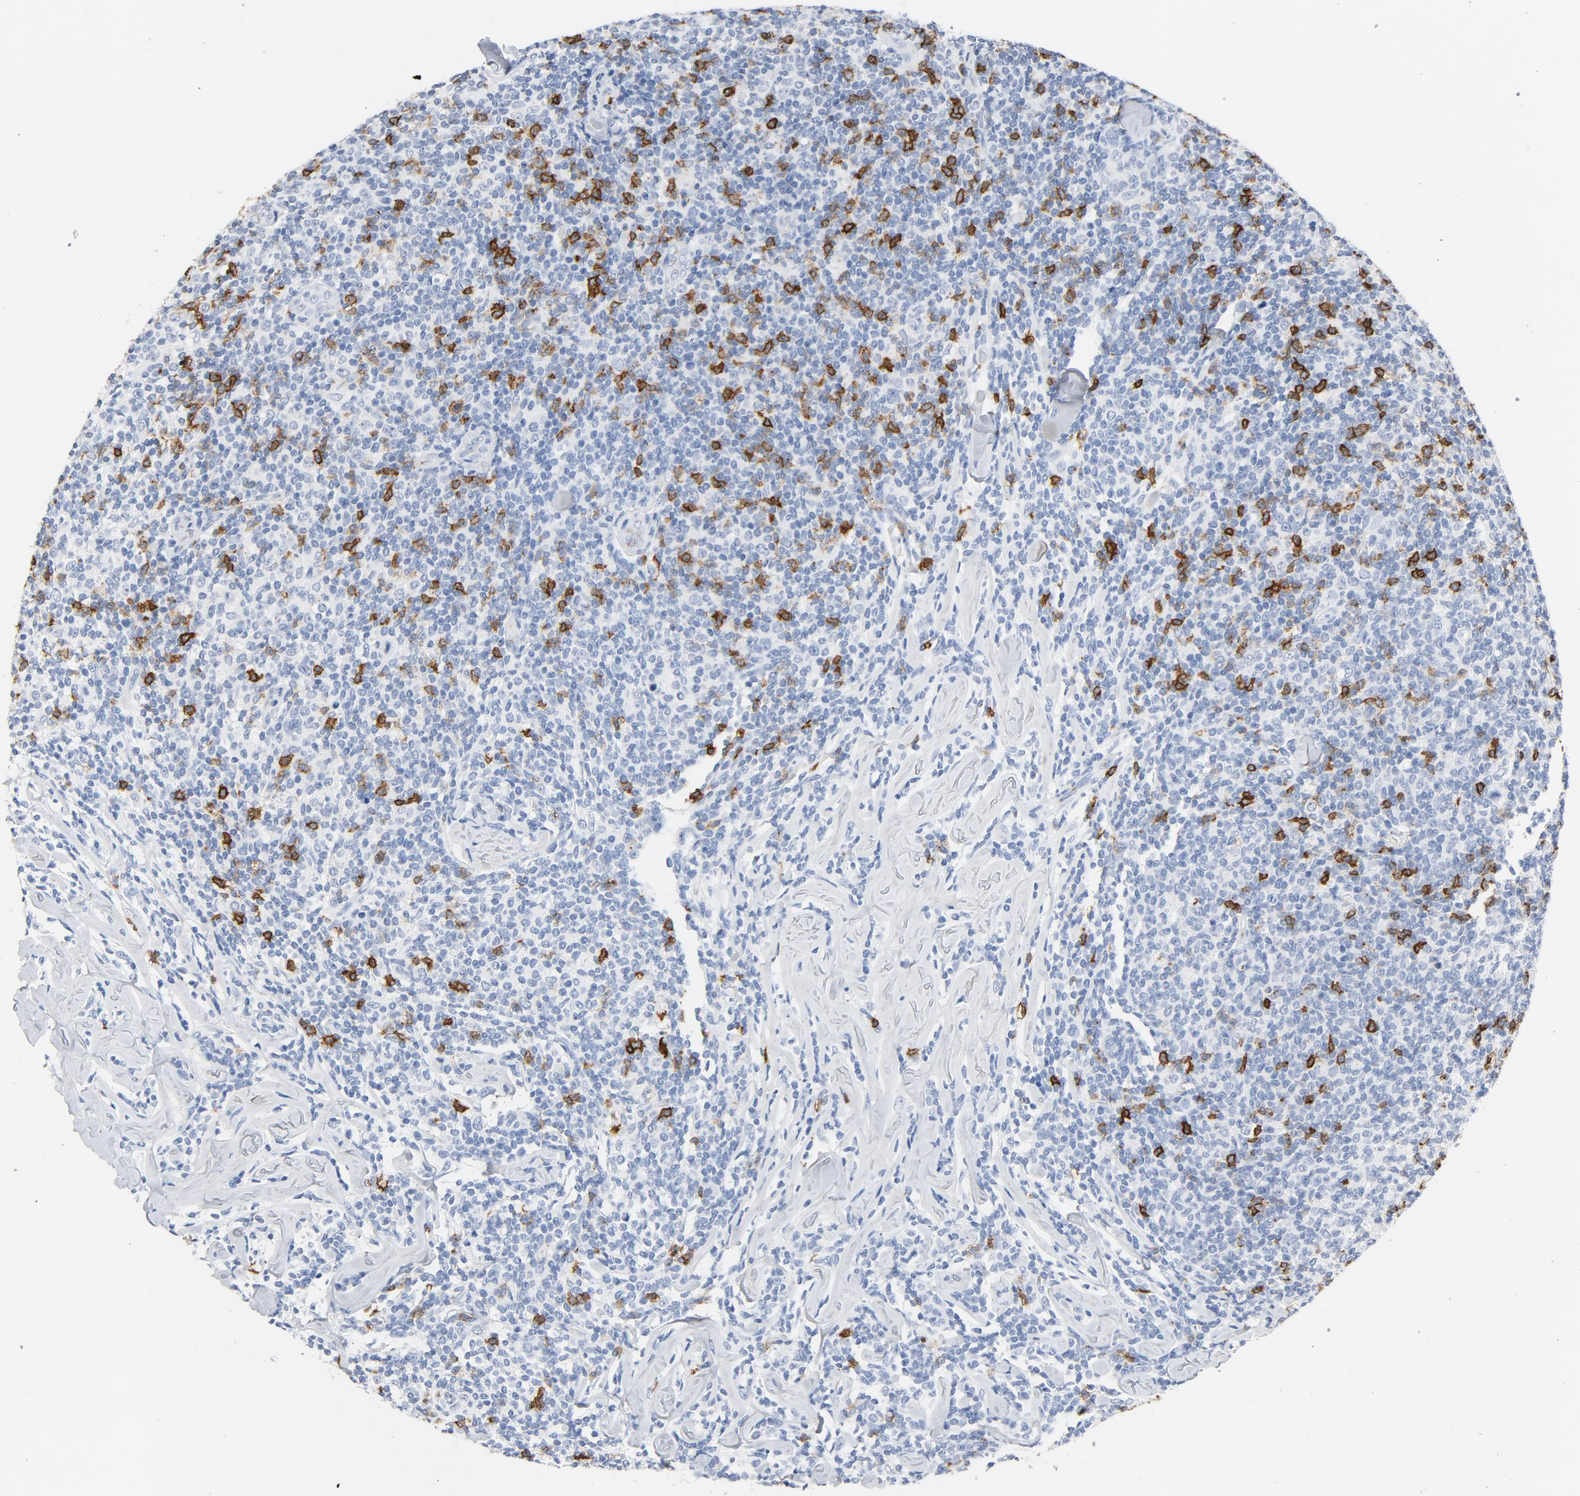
{"staining": {"intensity": "strong", "quantity": "<25%", "location": "cytoplasmic/membranous"}, "tissue": "lymphoma", "cell_type": "Tumor cells", "image_type": "cancer", "snomed": [{"axis": "morphology", "description": "Malignant lymphoma, non-Hodgkin's type, Low grade"}, {"axis": "topography", "description": "Lymph node"}], "caption": "Protein expression analysis of lymphoma exhibits strong cytoplasmic/membranous positivity in about <25% of tumor cells.", "gene": "PTPRB", "patient": {"sex": "female", "age": 56}}